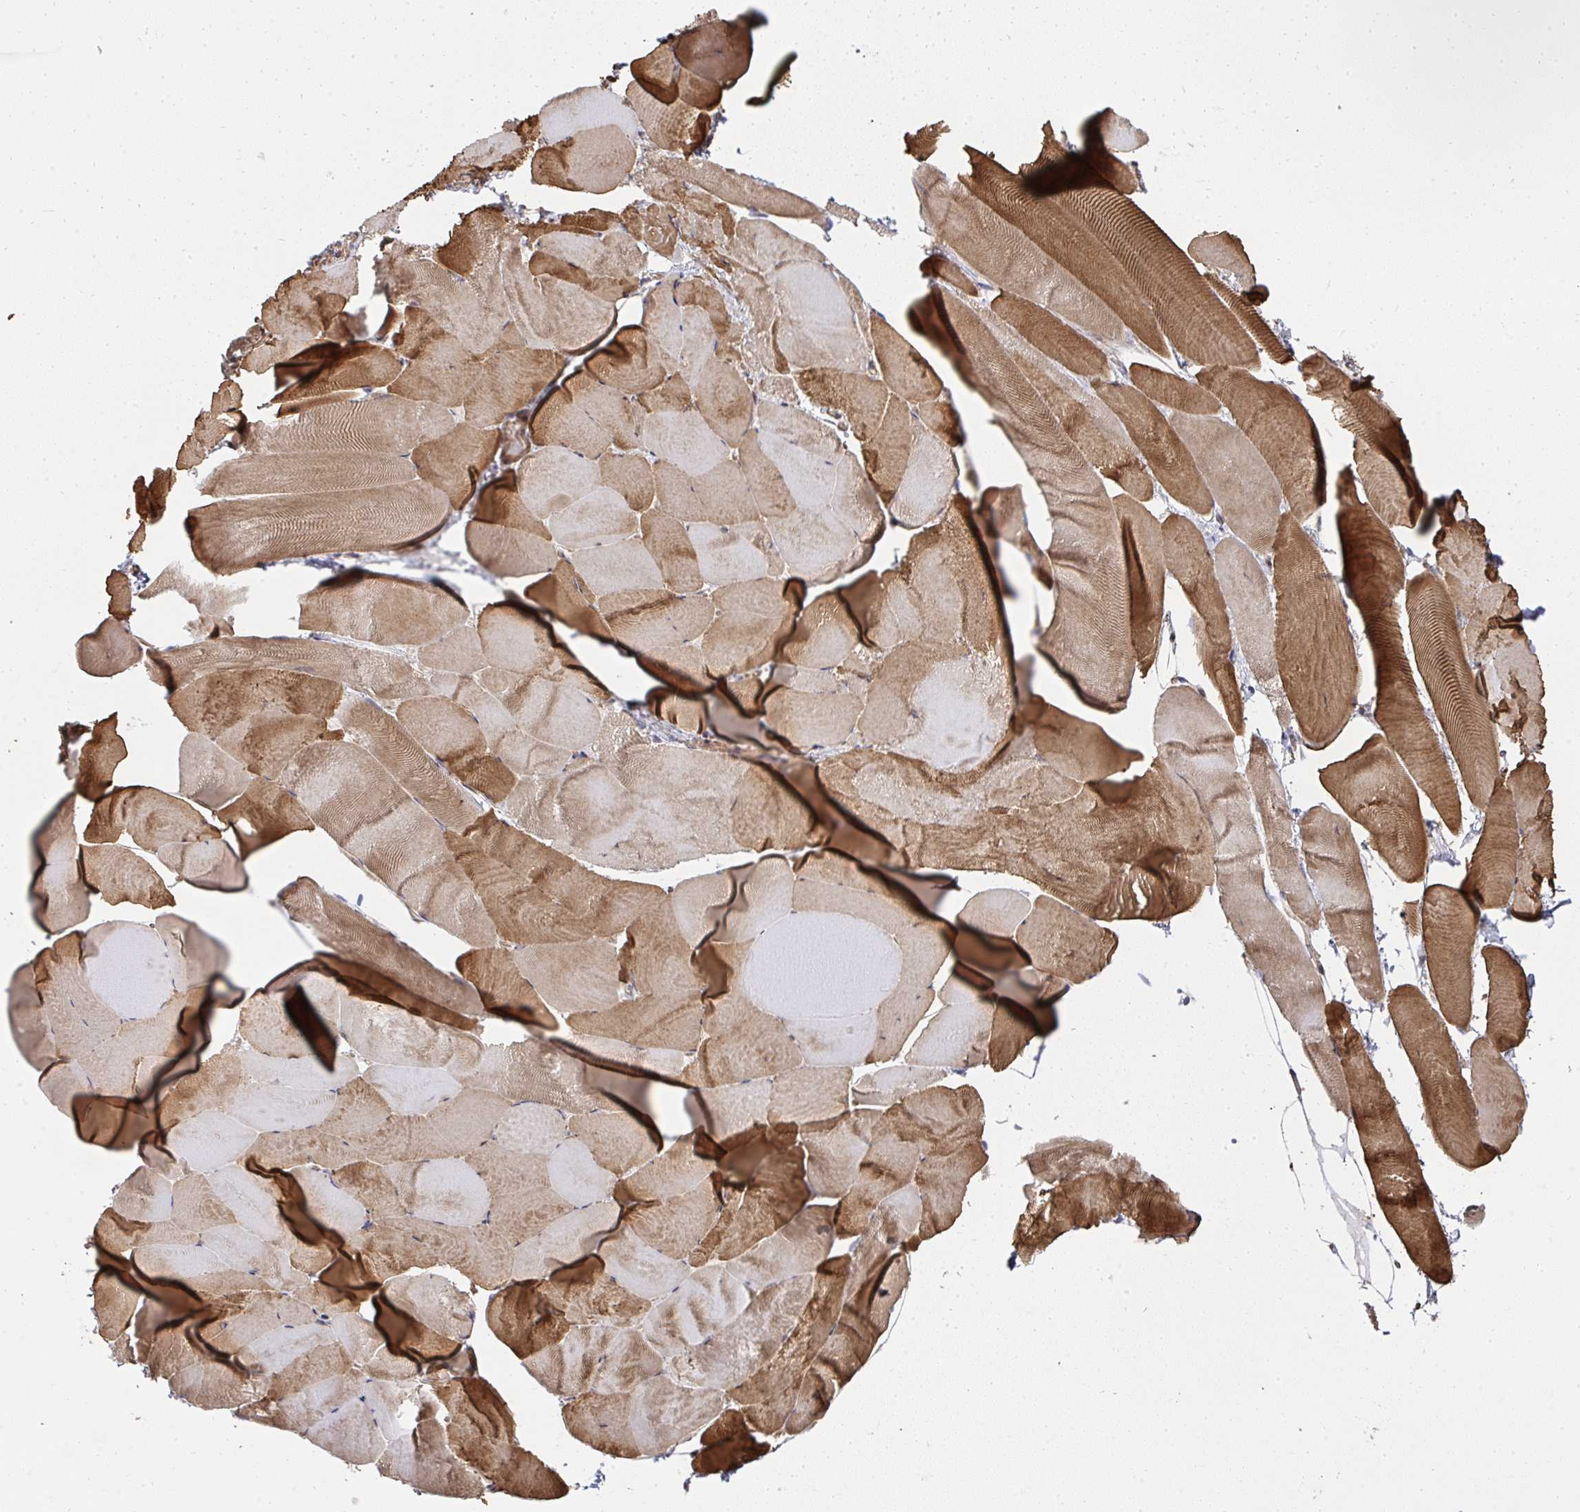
{"staining": {"intensity": "moderate", "quantity": ">75%", "location": "cytoplasmic/membranous"}, "tissue": "skeletal muscle", "cell_type": "Myocytes", "image_type": "normal", "snomed": [{"axis": "morphology", "description": "Normal tissue, NOS"}, {"axis": "topography", "description": "Skeletal muscle"}], "caption": "Approximately >75% of myocytes in unremarkable human skeletal muscle demonstrate moderate cytoplasmic/membranous protein positivity as visualized by brown immunohistochemical staining.", "gene": "AGTPBP1", "patient": {"sex": "female", "age": 64}}